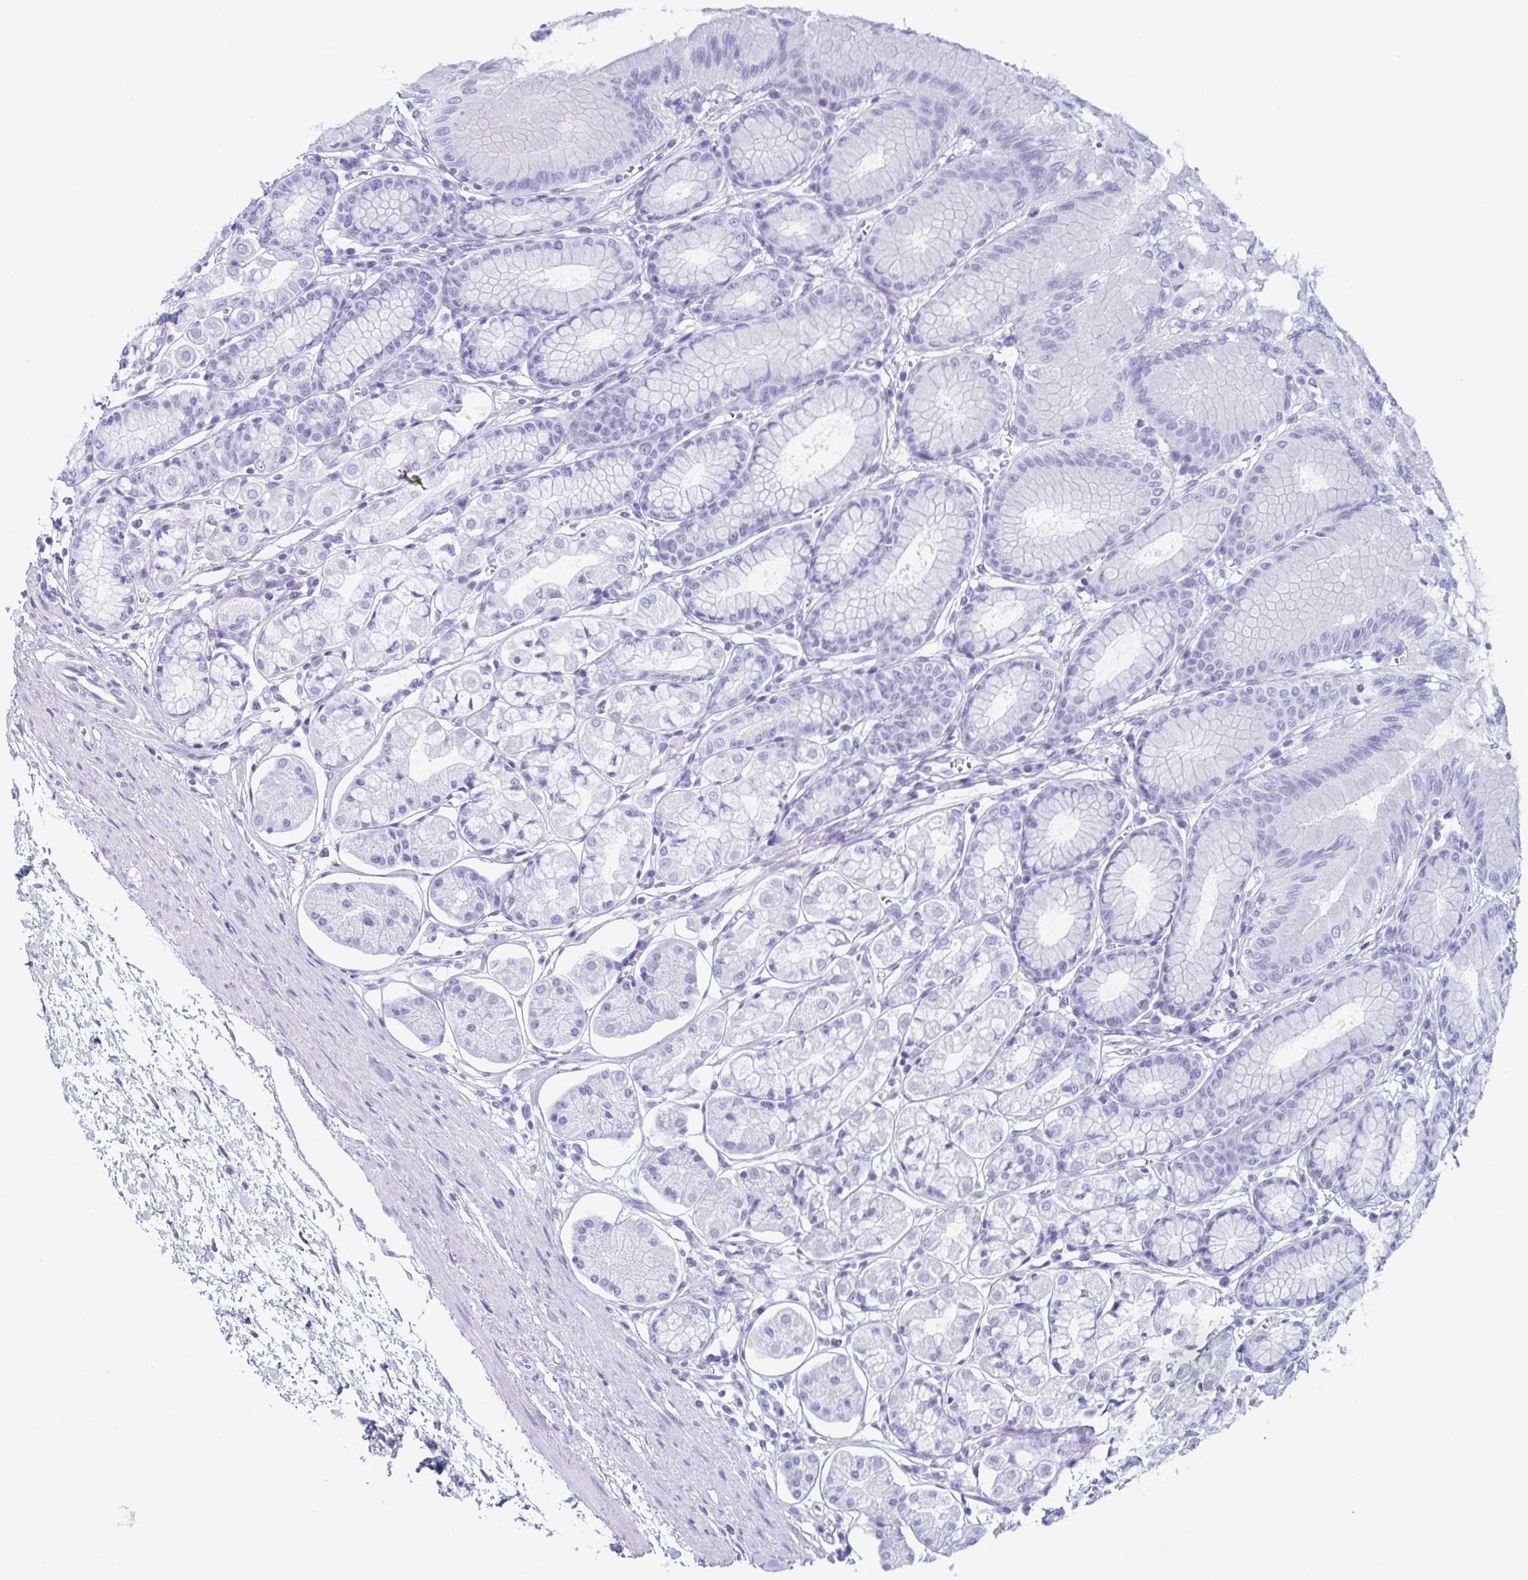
{"staining": {"intensity": "negative", "quantity": "none", "location": "none"}, "tissue": "stomach", "cell_type": "Glandular cells", "image_type": "normal", "snomed": [{"axis": "morphology", "description": "Normal tissue, NOS"}, {"axis": "topography", "description": "Stomach"}, {"axis": "topography", "description": "Stomach, lower"}], "caption": "Glandular cells show no significant expression in normal stomach. Brightfield microscopy of IHC stained with DAB (3,3'-diaminobenzidine) (brown) and hematoxylin (blue), captured at high magnification.", "gene": "ZFP64", "patient": {"sex": "male", "age": 76}}